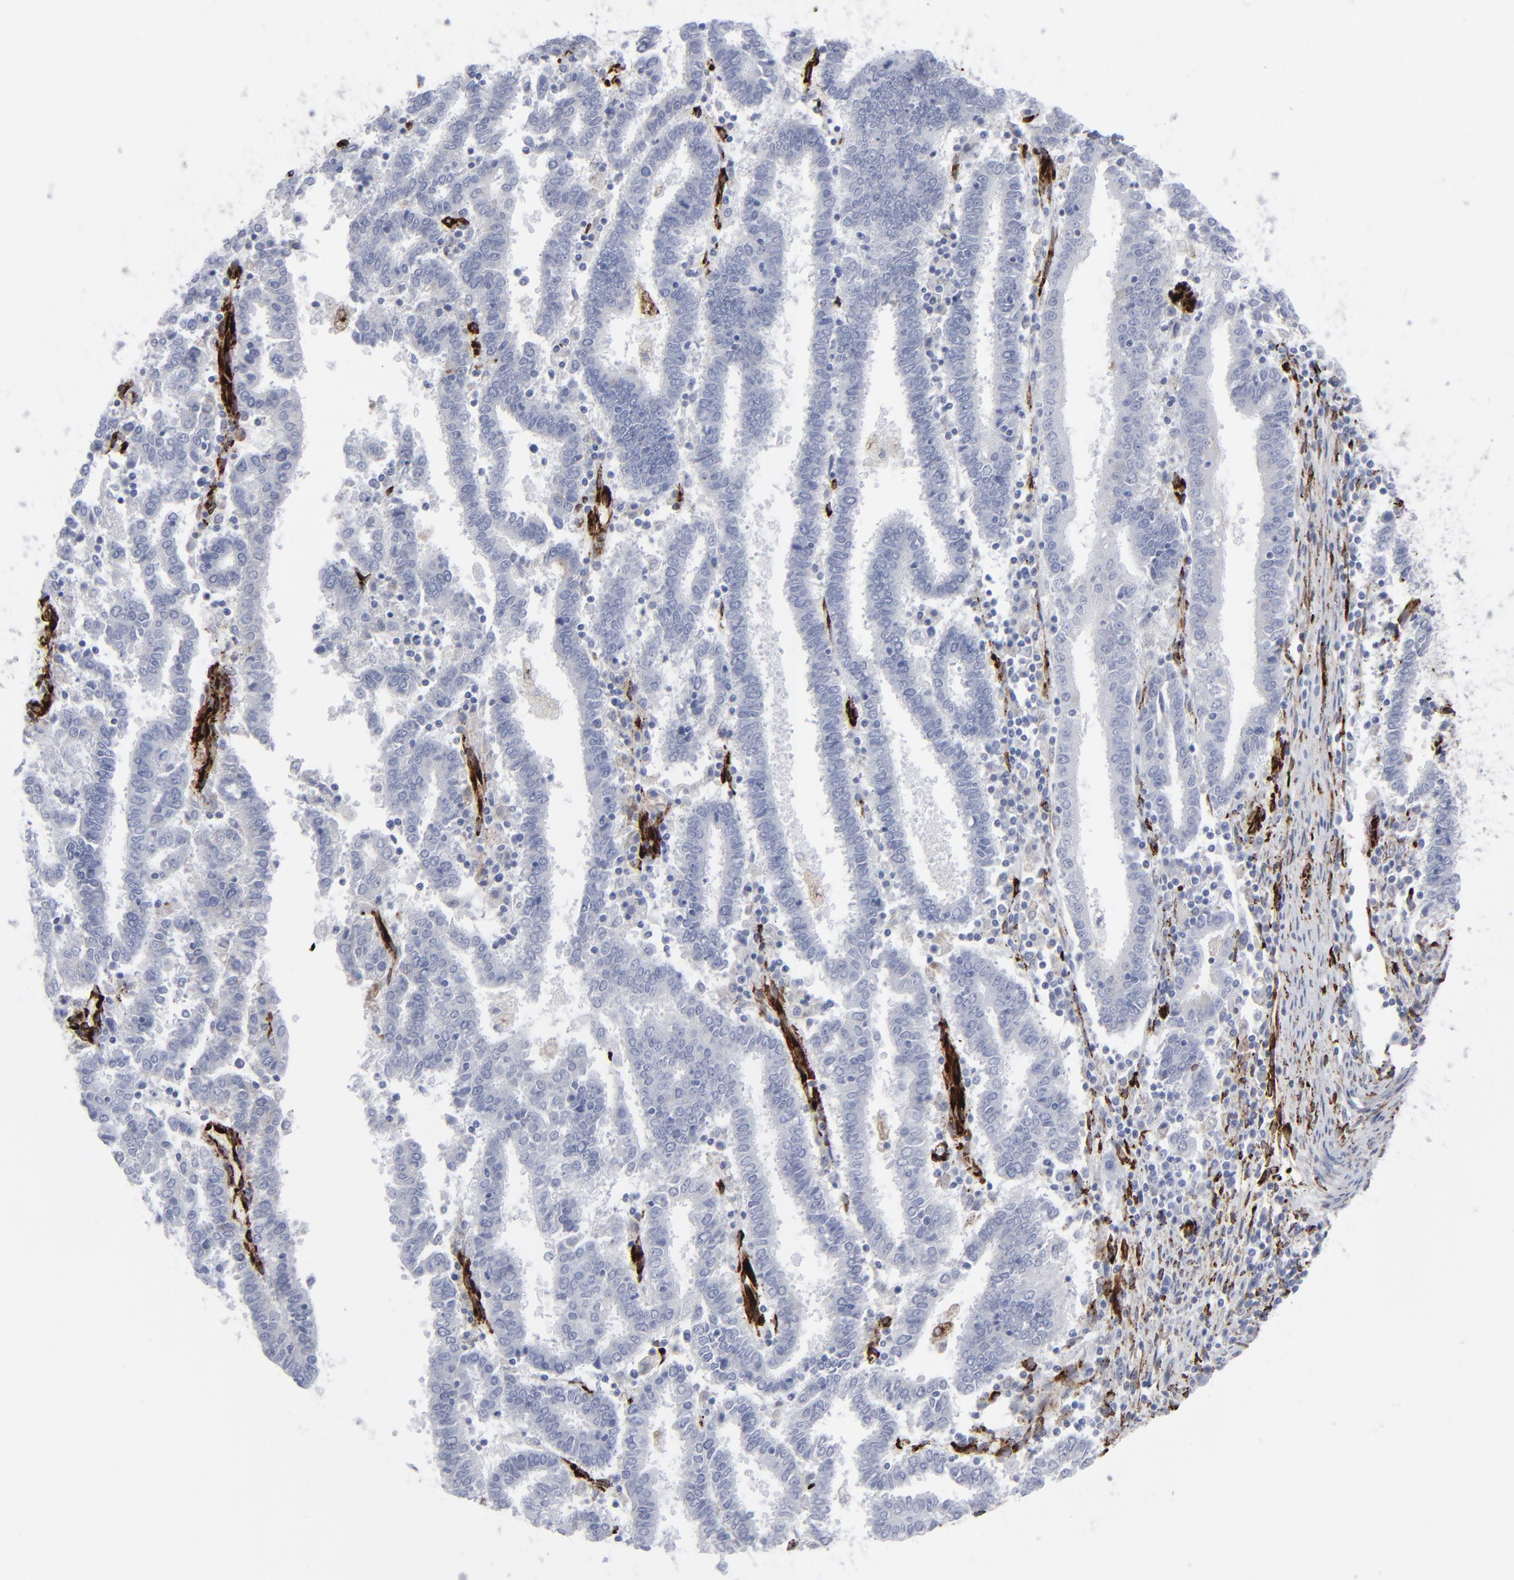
{"staining": {"intensity": "negative", "quantity": "none", "location": "none"}, "tissue": "endometrial cancer", "cell_type": "Tumor cells", "image_type": "cancer", "snomed": [{"axis": "morphology", "description": "Adenocarcinoma, NOS"}, {"axis": "topography", "description": "Uterus"}], "caption": "High magnification brightfield microscopy of endometrial cancer stained with DAB (brown) and counterstained with hematoxylin (blue): tumor cells show no significant positivity. Brightfield microscopy of immunohistochemistry stained with DAB (brown) and hematoxylin (blue), captured at high magnification.", "gene": "SPARC", "patient": {"sex": "female", "age": 83}}